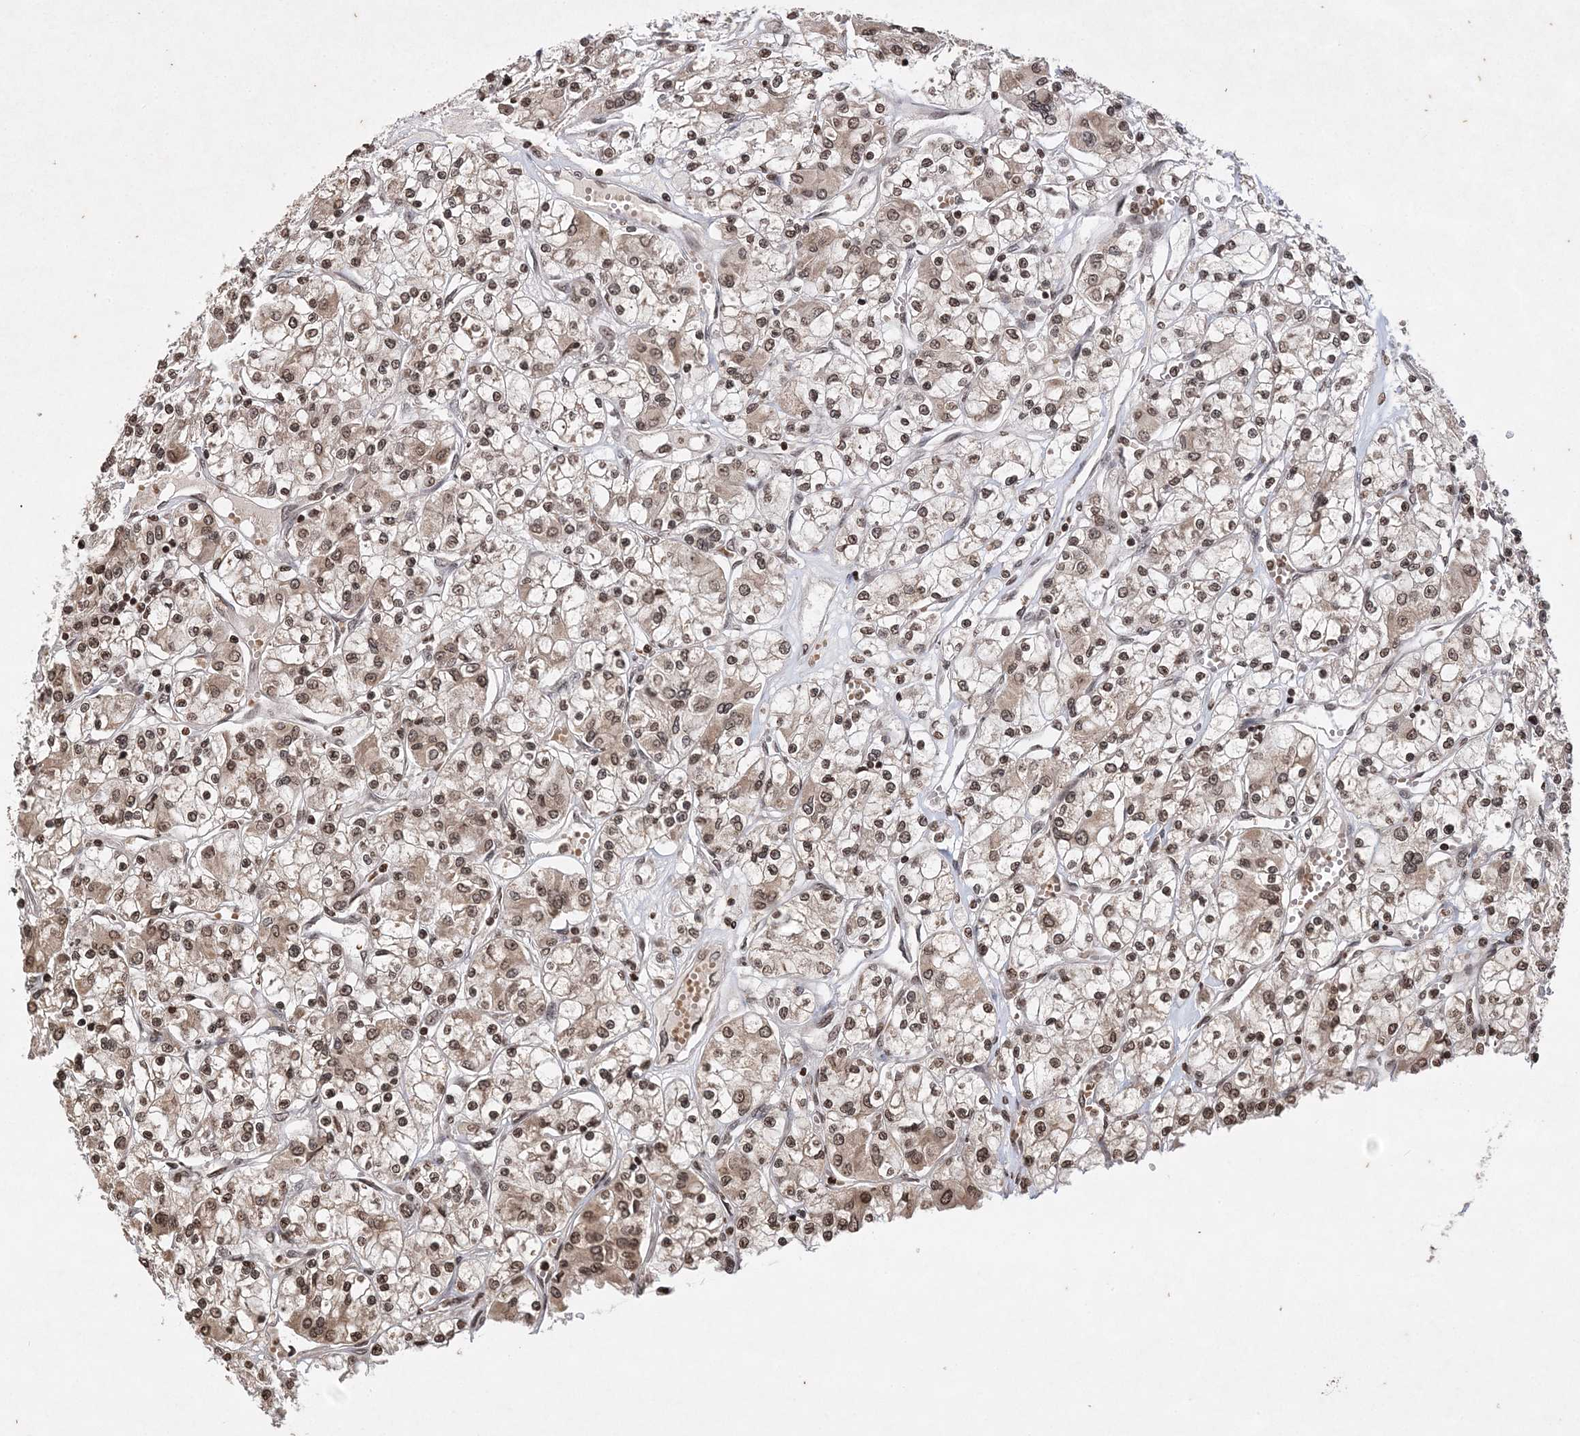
{"staining": {"intensity": "weak", "quantity": ">75%", "location": "cytoplasmic/membranous,nuclear"}, "tissue": "renal cancer", "cell_type": "Tumor cells", "image_type": "cancer", "snomed": [{"axis": "morphology", "description": "Adenocarcinoma, NOS"}, {"axis": "topography", "description": "Kidney"}], "caption": "Immunohistochemical staining of human adenocarcinoma (renal) exhibits low levels of weak cytoplasmic/membranous and nuclear protein staining in about >75% of tumor cells. (Brightfield microscopy of DAB IHC at high magnification).", "gene": "NEDD9", "patient": {"sex": "female", "age": 59}}